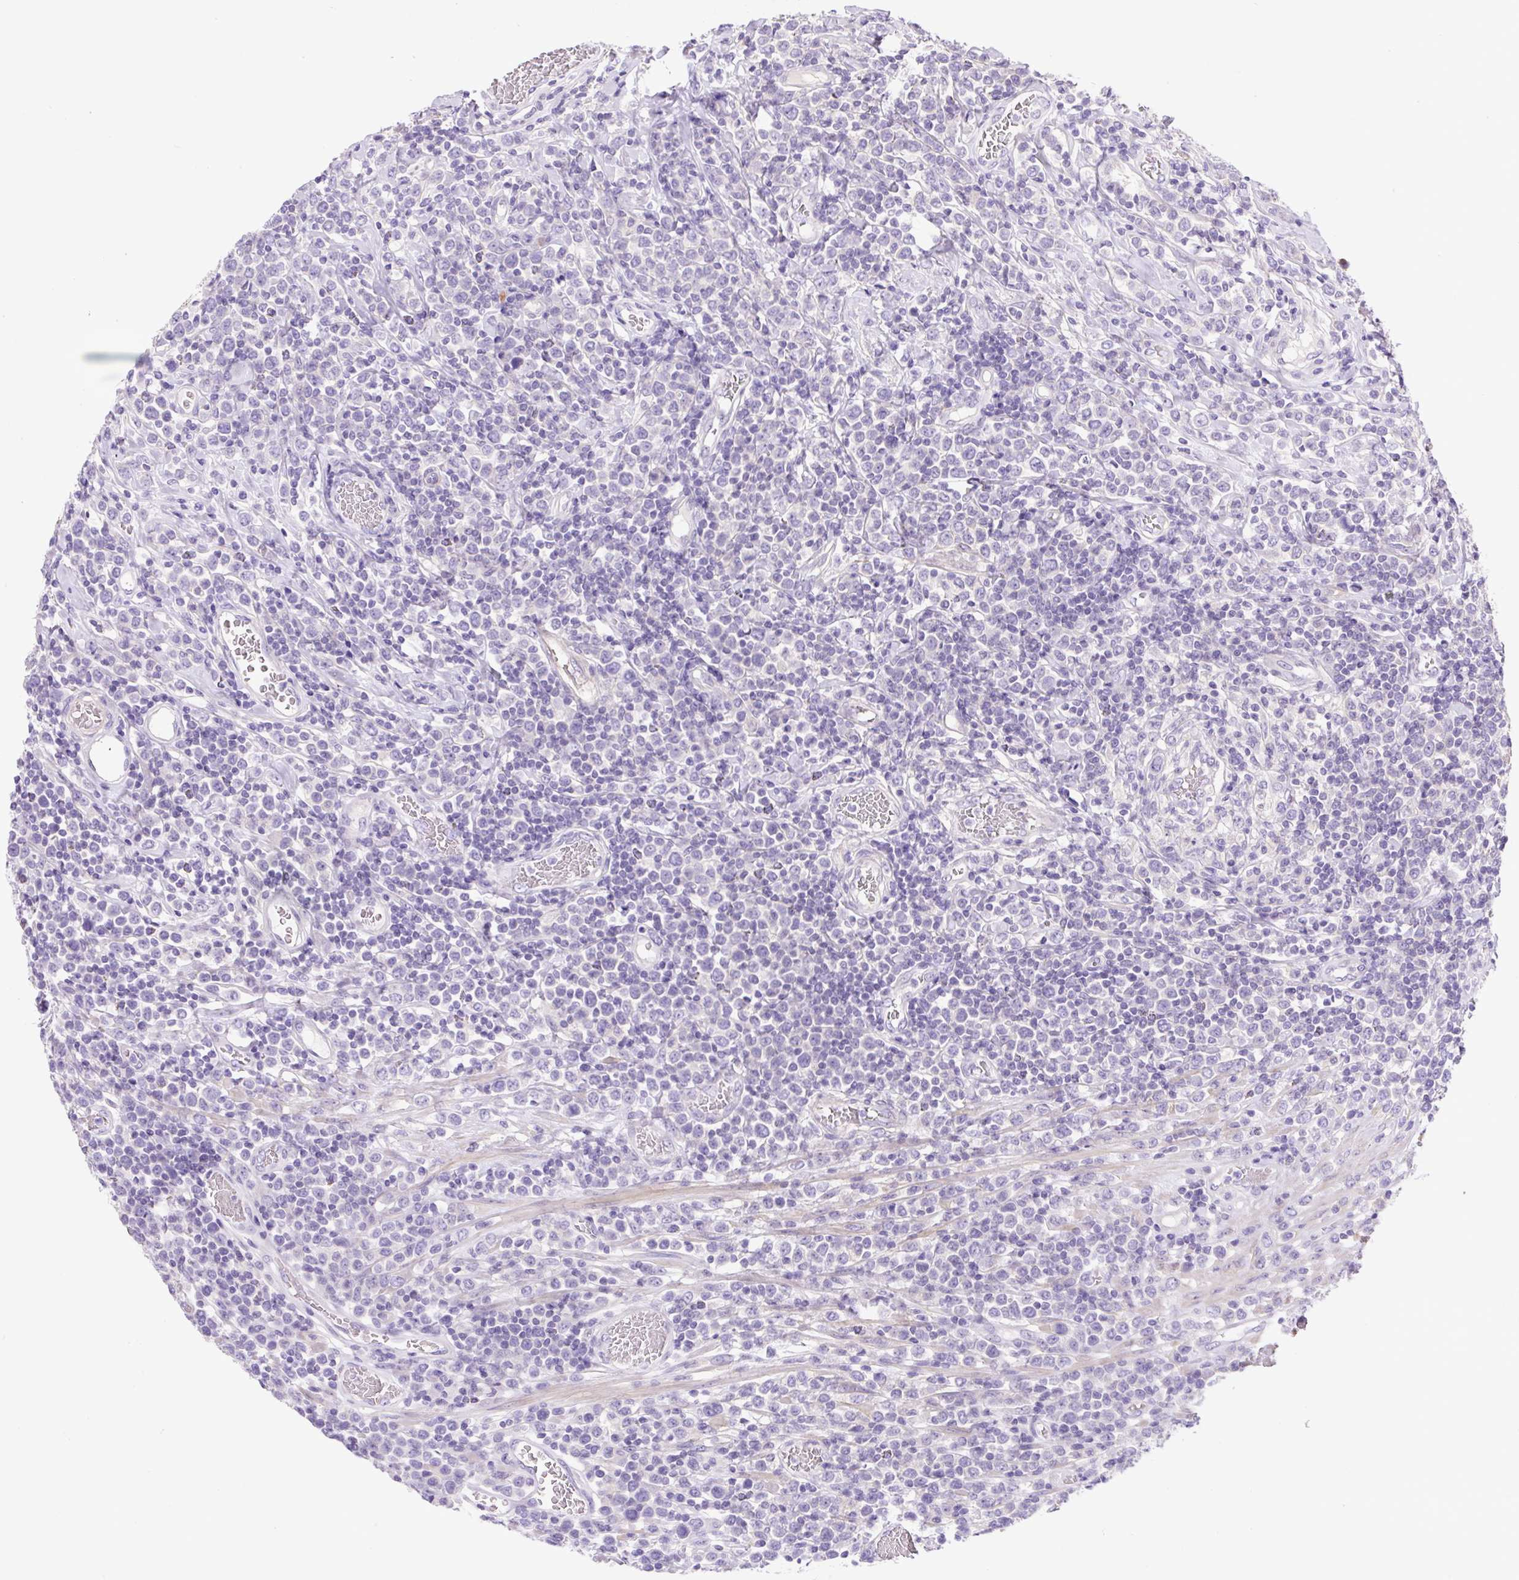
{"staining": {"intensity": "negative", "quantity": "none", "location": "none"}, "tissue": "lymphoma", "cell_type": "Tumor cells", "image_type": "cancer", "snomed": [{"axis": "morphology", "description": "Malignant lymphoma, non-Hodgkin's type, High grade"}, {"axis": "topography", "description": "Soft tissue"}], "caption": "A photomicrograph of lymphoma stained for a protein exhibits no brown staining in tumor cells. (IHC, brightfield microscopy, high magnification).", "gene": "NPTN", "patient": {"sex": "female", "age": 56}}